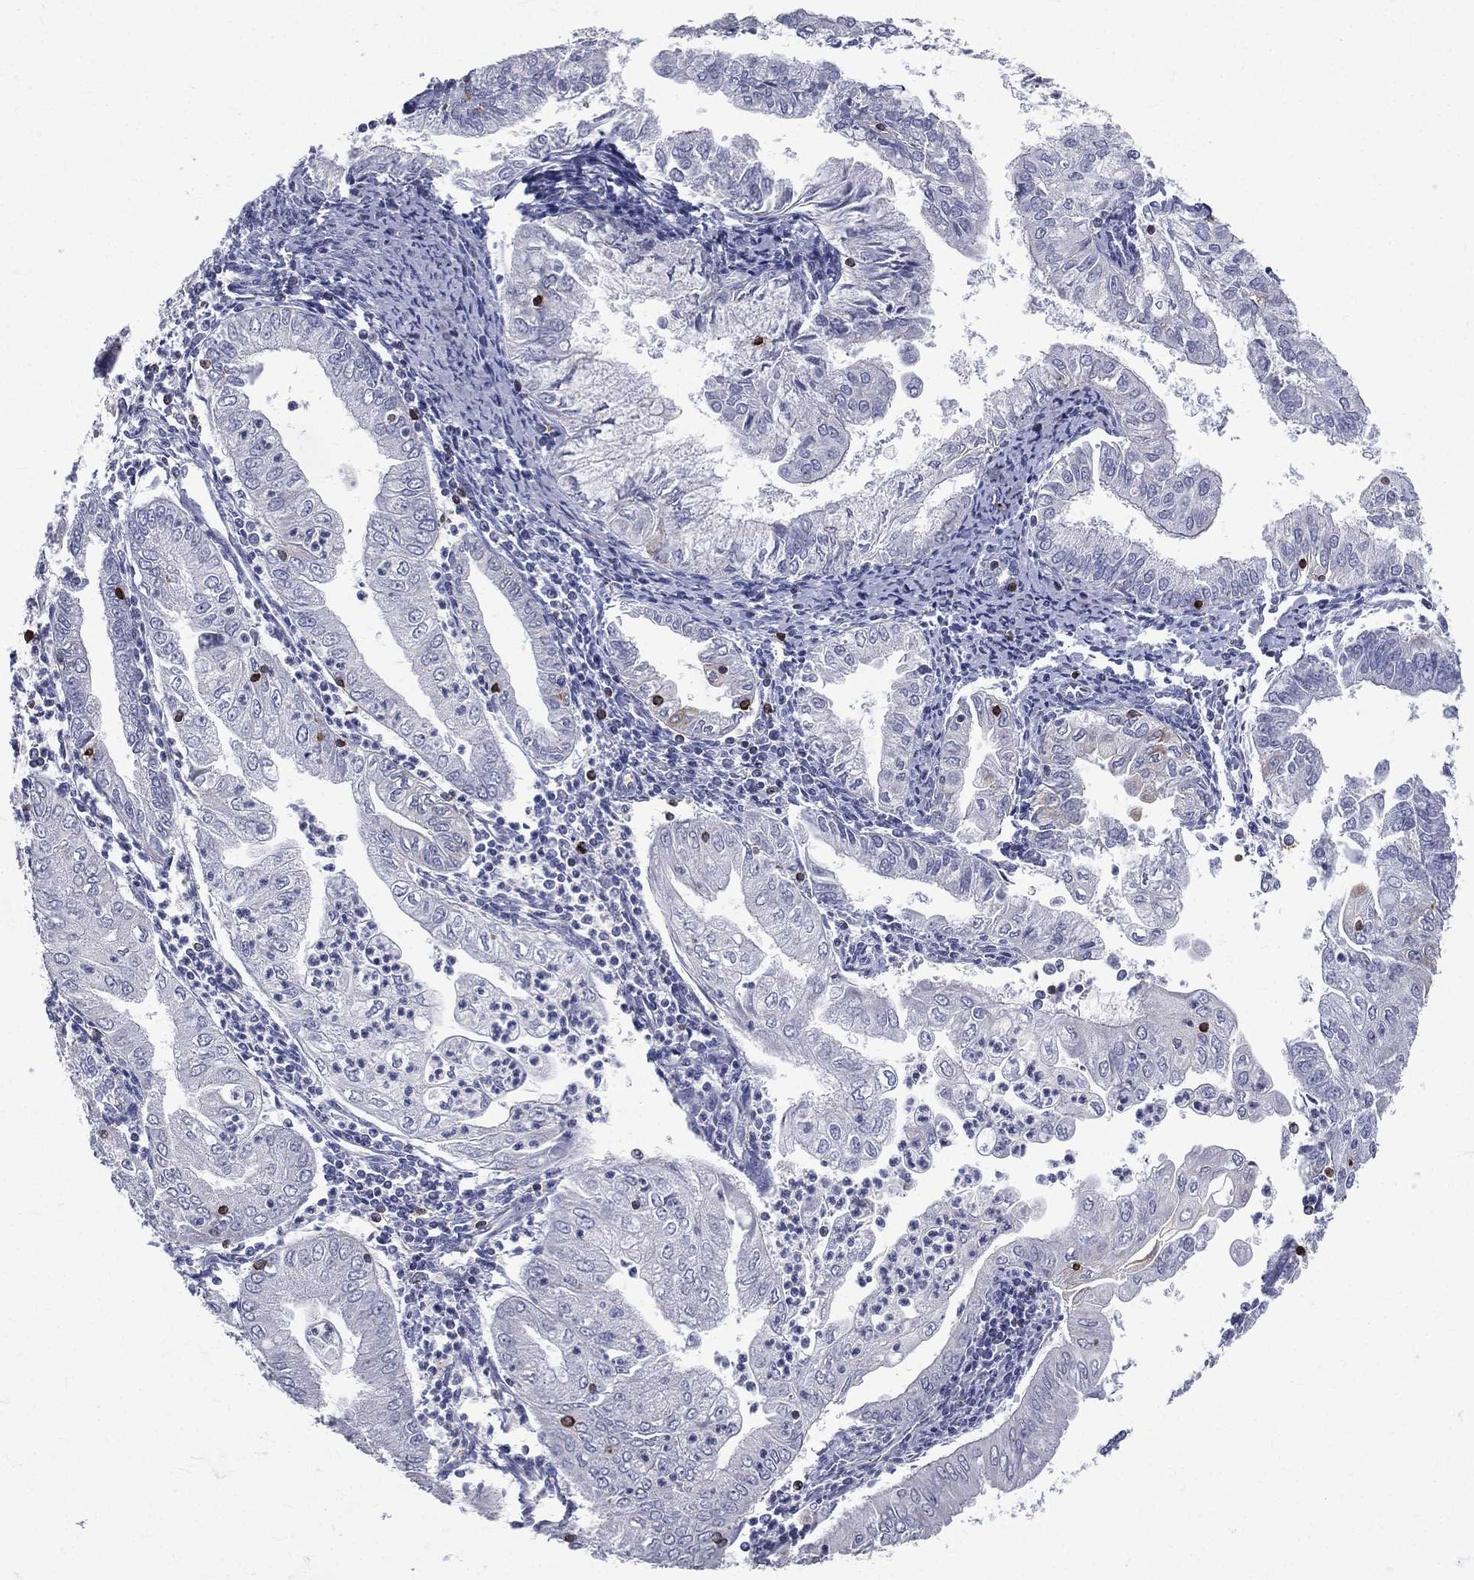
{"staining": {"intensity": "negative", "quantity": "none", "location": "none"}, "tissue": "endometrial cancer", "cell_type": "Tumor cells", "image_type": "cancer", "snomed": [{"axis": "morphology", "description": "Adenocarcinoma, NOS"}, {"axis": "topography", "description": "Endometrium"}], "caption": "The histopathology image exhibits no significant staining in tumor cells of endometrial cancer (adenocarcinoma).", "gene": "CTSW", "patient": {"sex": "female", "age": 56}}